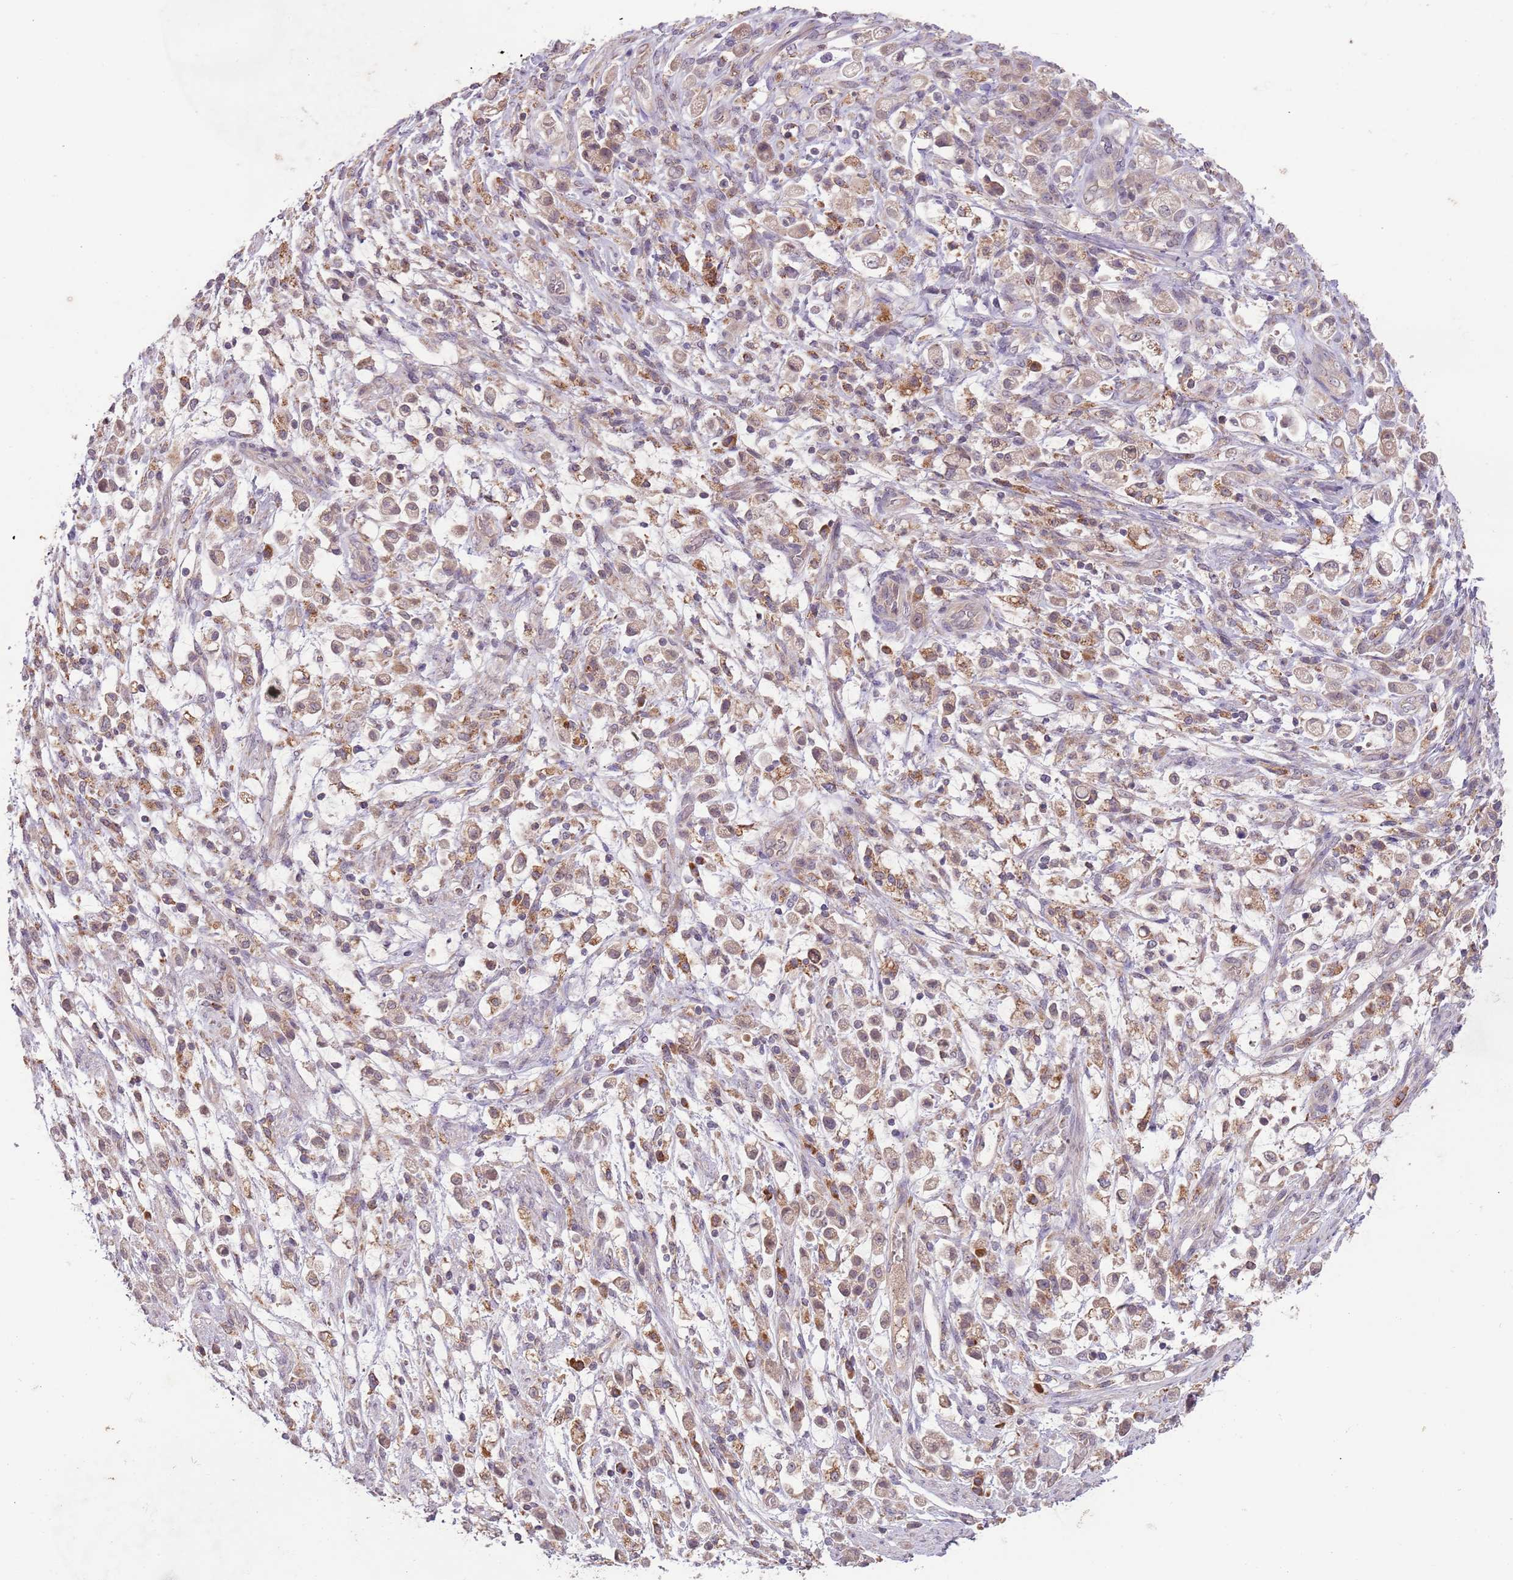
{"staining": {"intensity": "moderate", "quantity": "25%-75%", "location": "cytoplasmic/membranous"}, "tissue": "stomach cancer", "cell_type": "Tumor cells", "image_type": "cancer", "snomed": [{"axis": "morphology", "description": "Adenocarcinoma, NOS"}, {"axis": "topography", "description": "Stomach"}], "caption": "Immunohistochemistry of human stomach adenocarcinoma shows medium levels of moderate cytoplasmic/membranous staining in approximately 25%-75% of tumor cells. The protein of interest is shown in brown color, while the nuclei are stained blue.", "gene": "FECH", "patient": {"sex": "female", "age": 60}}